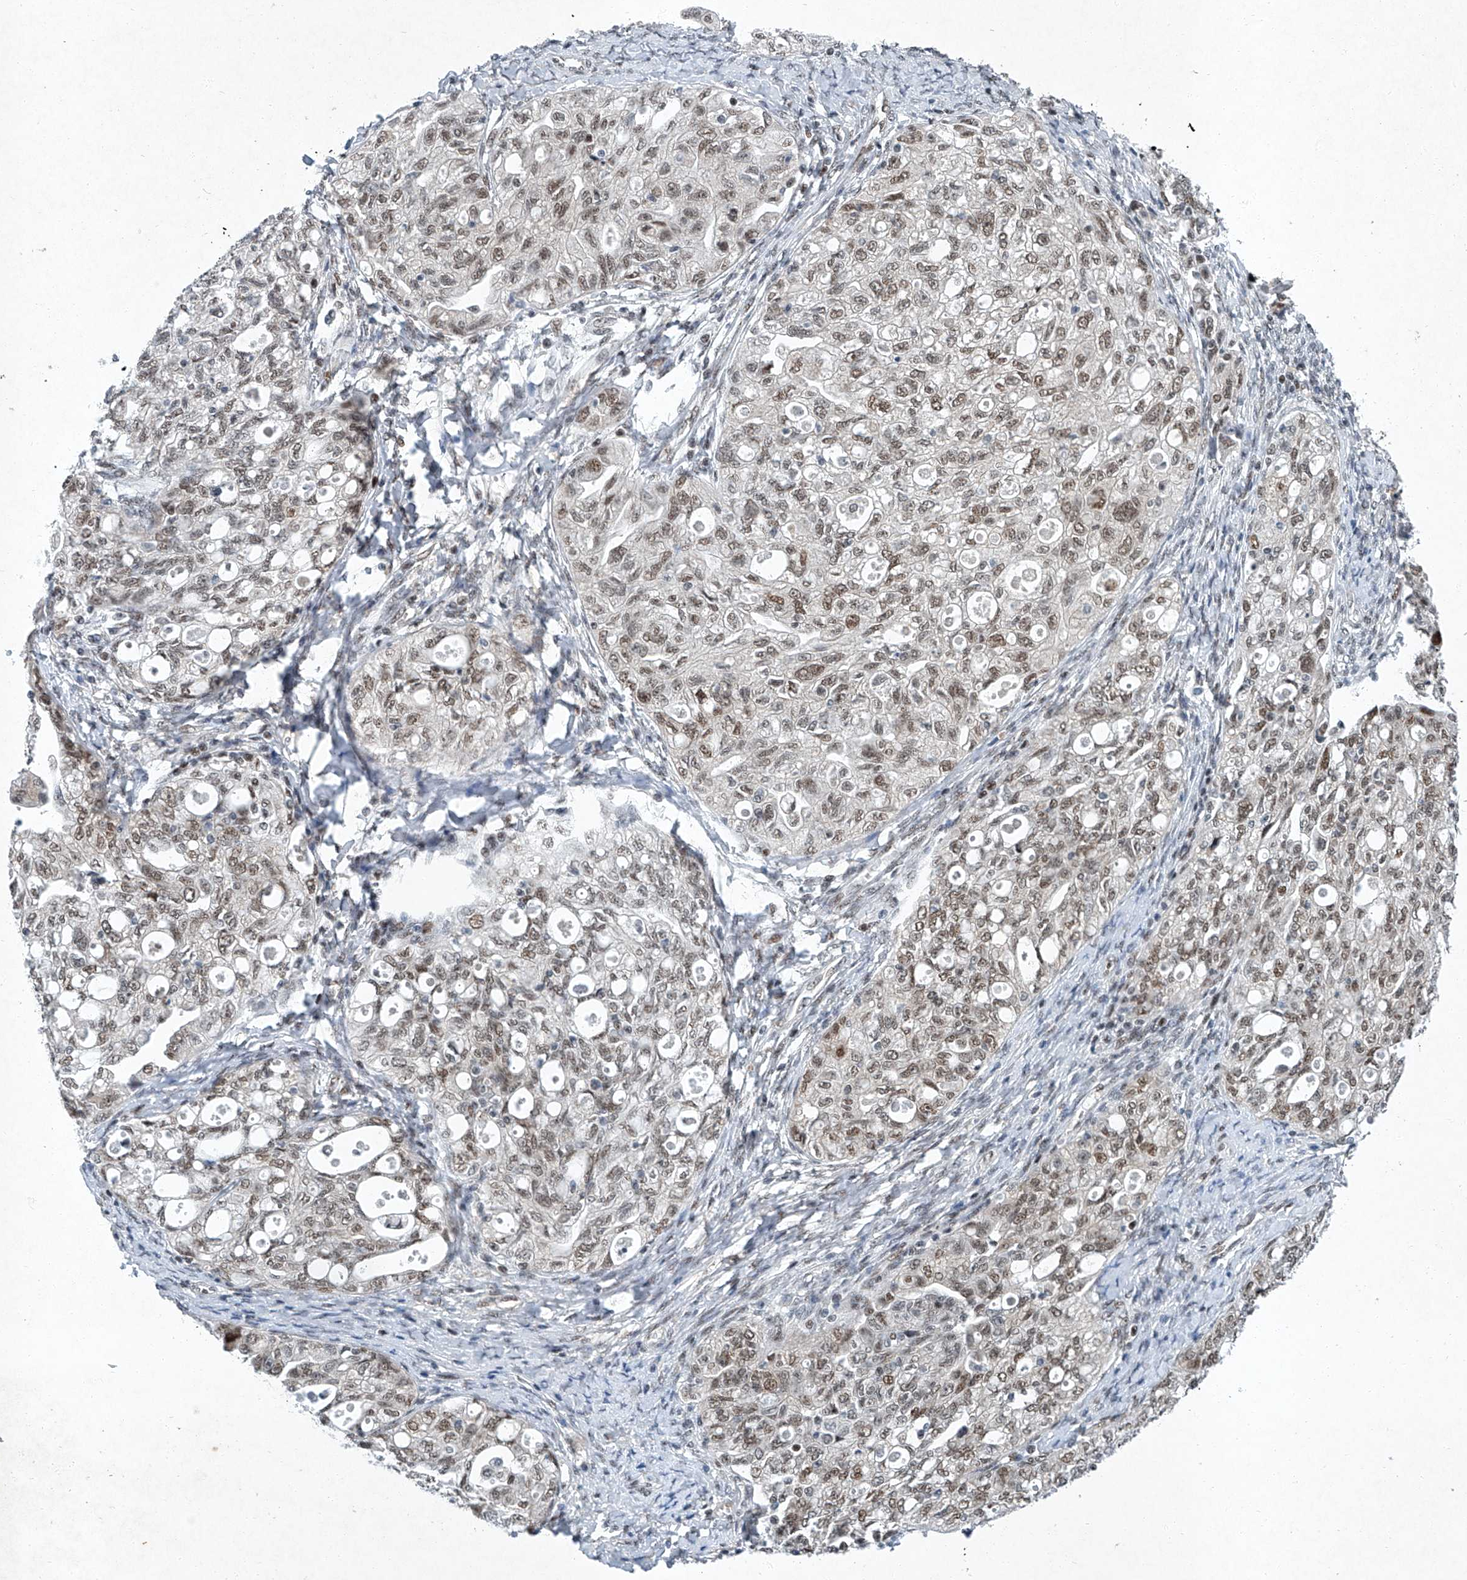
{"staining": {"intensity": "weak", "quantity": ">75%", "location": "nuclear"}, "tissue": "ovarian cancer", "cell_type": "Tumor cells", "image_type": "cancer", "snomed": [{"axis": "morphology", "description": "Carcinoma, NOS"}, {"axis": "morphology", "description": "Cystadenocarcinoma, serous, NOS"}, {"axis": "topography", "description": "Ovary"}], "caption": "The image shows a brown stain indicating the presence of a protein in the nuclear of tumor cells in ovarian cancer.", "gene": "TFDP1", "patient": {"sex": "female", "age": 69}}